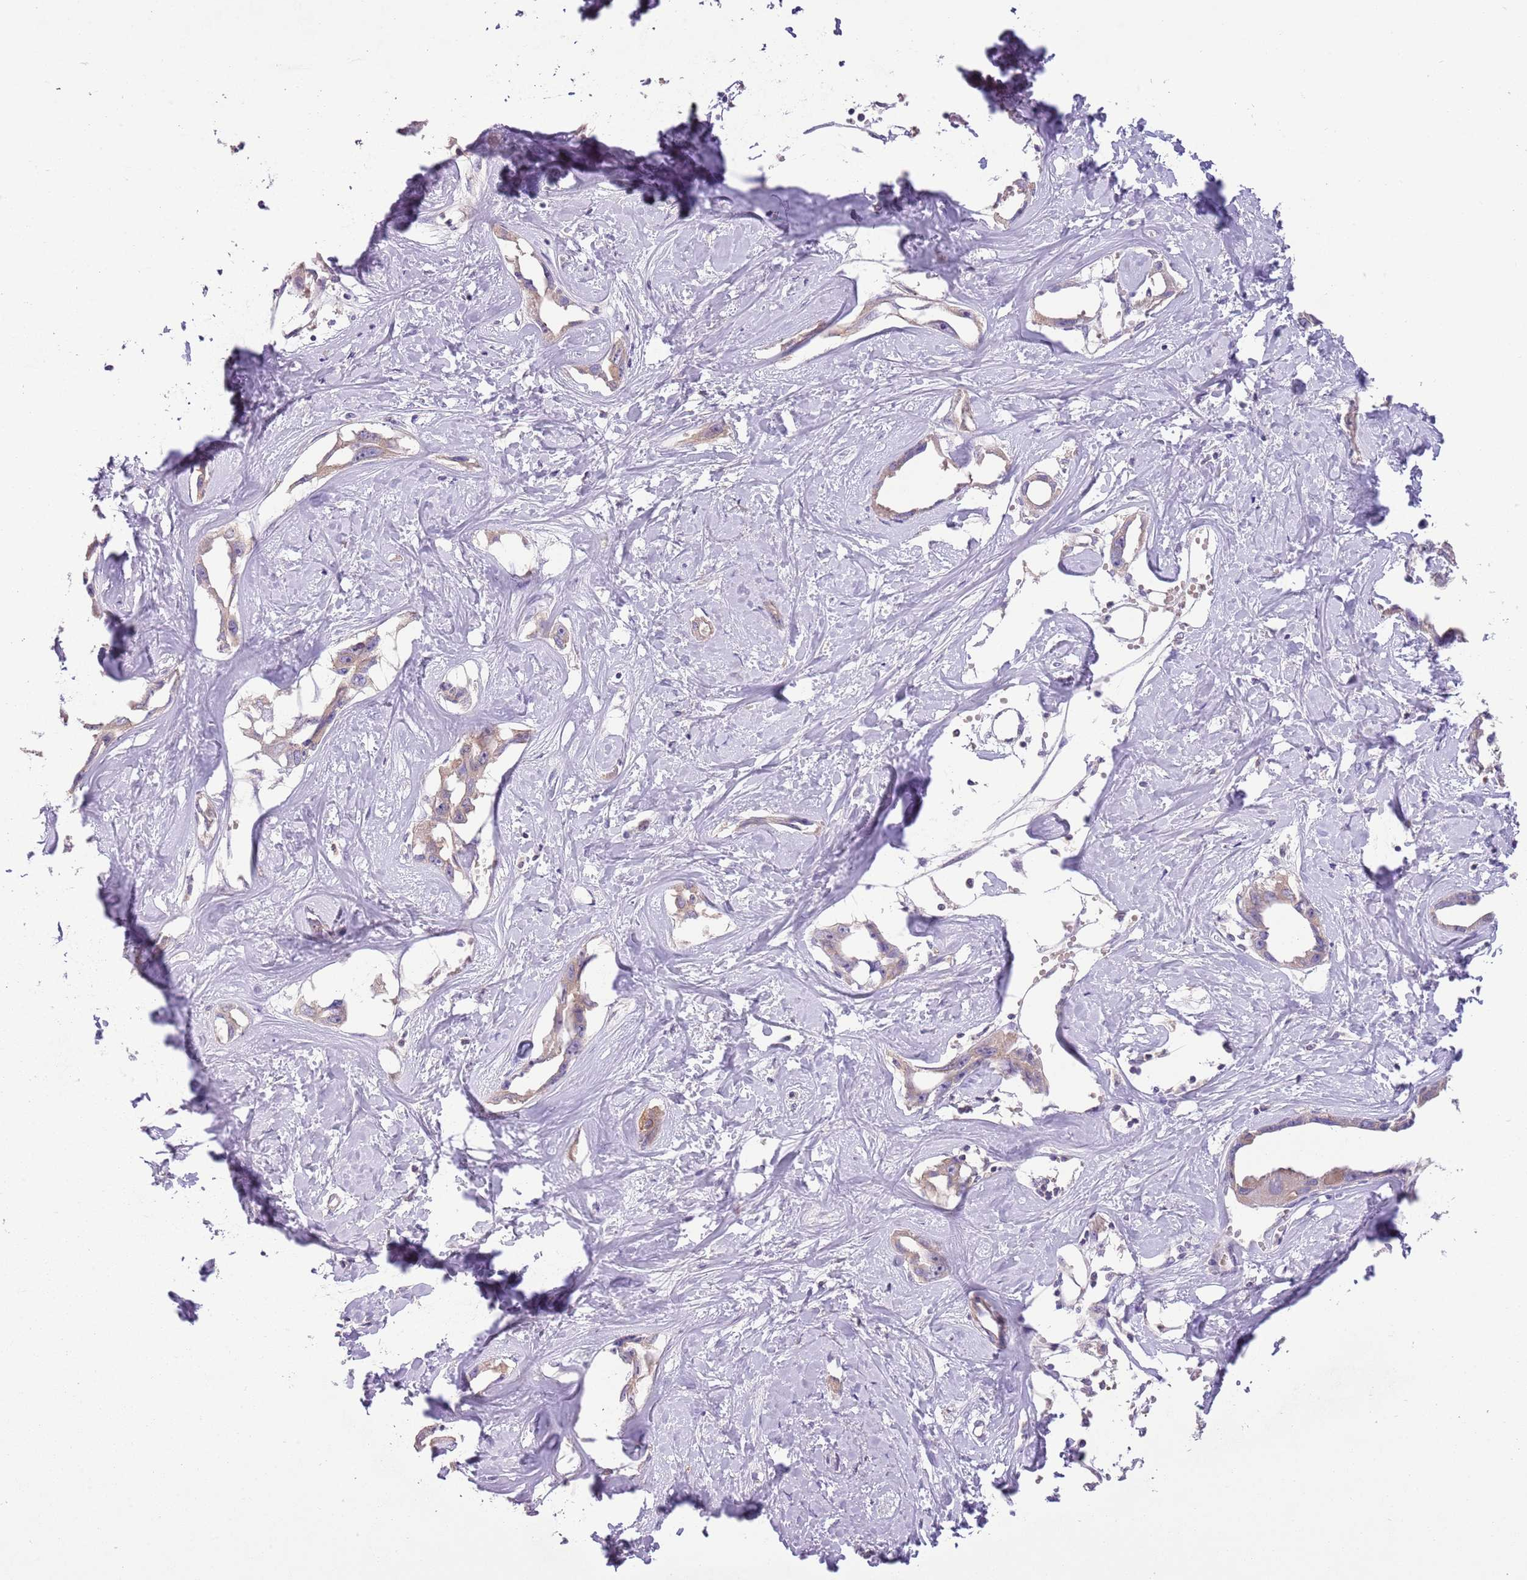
{"staining": {"intensity": "weak", "quantity": "<25%", "location": "cytoplasmic/membranous"}, "tissue": "liver cancer", "cell_type": "Tumor cells", "image_type": "cancer", "snomed": [{"axis": "morphology", "description": "Cholangiocarcinoma"}, {"axis": "topography", "description": "Liver"}], "caption": "Immunohistochemistry (IHC) histopathology image of liver cholangiocarcinoma stained for a protein (brown), which displays no expression in tumor cells.", "gene": "HES3", "patient": {"sex": "male", "age": 59}}